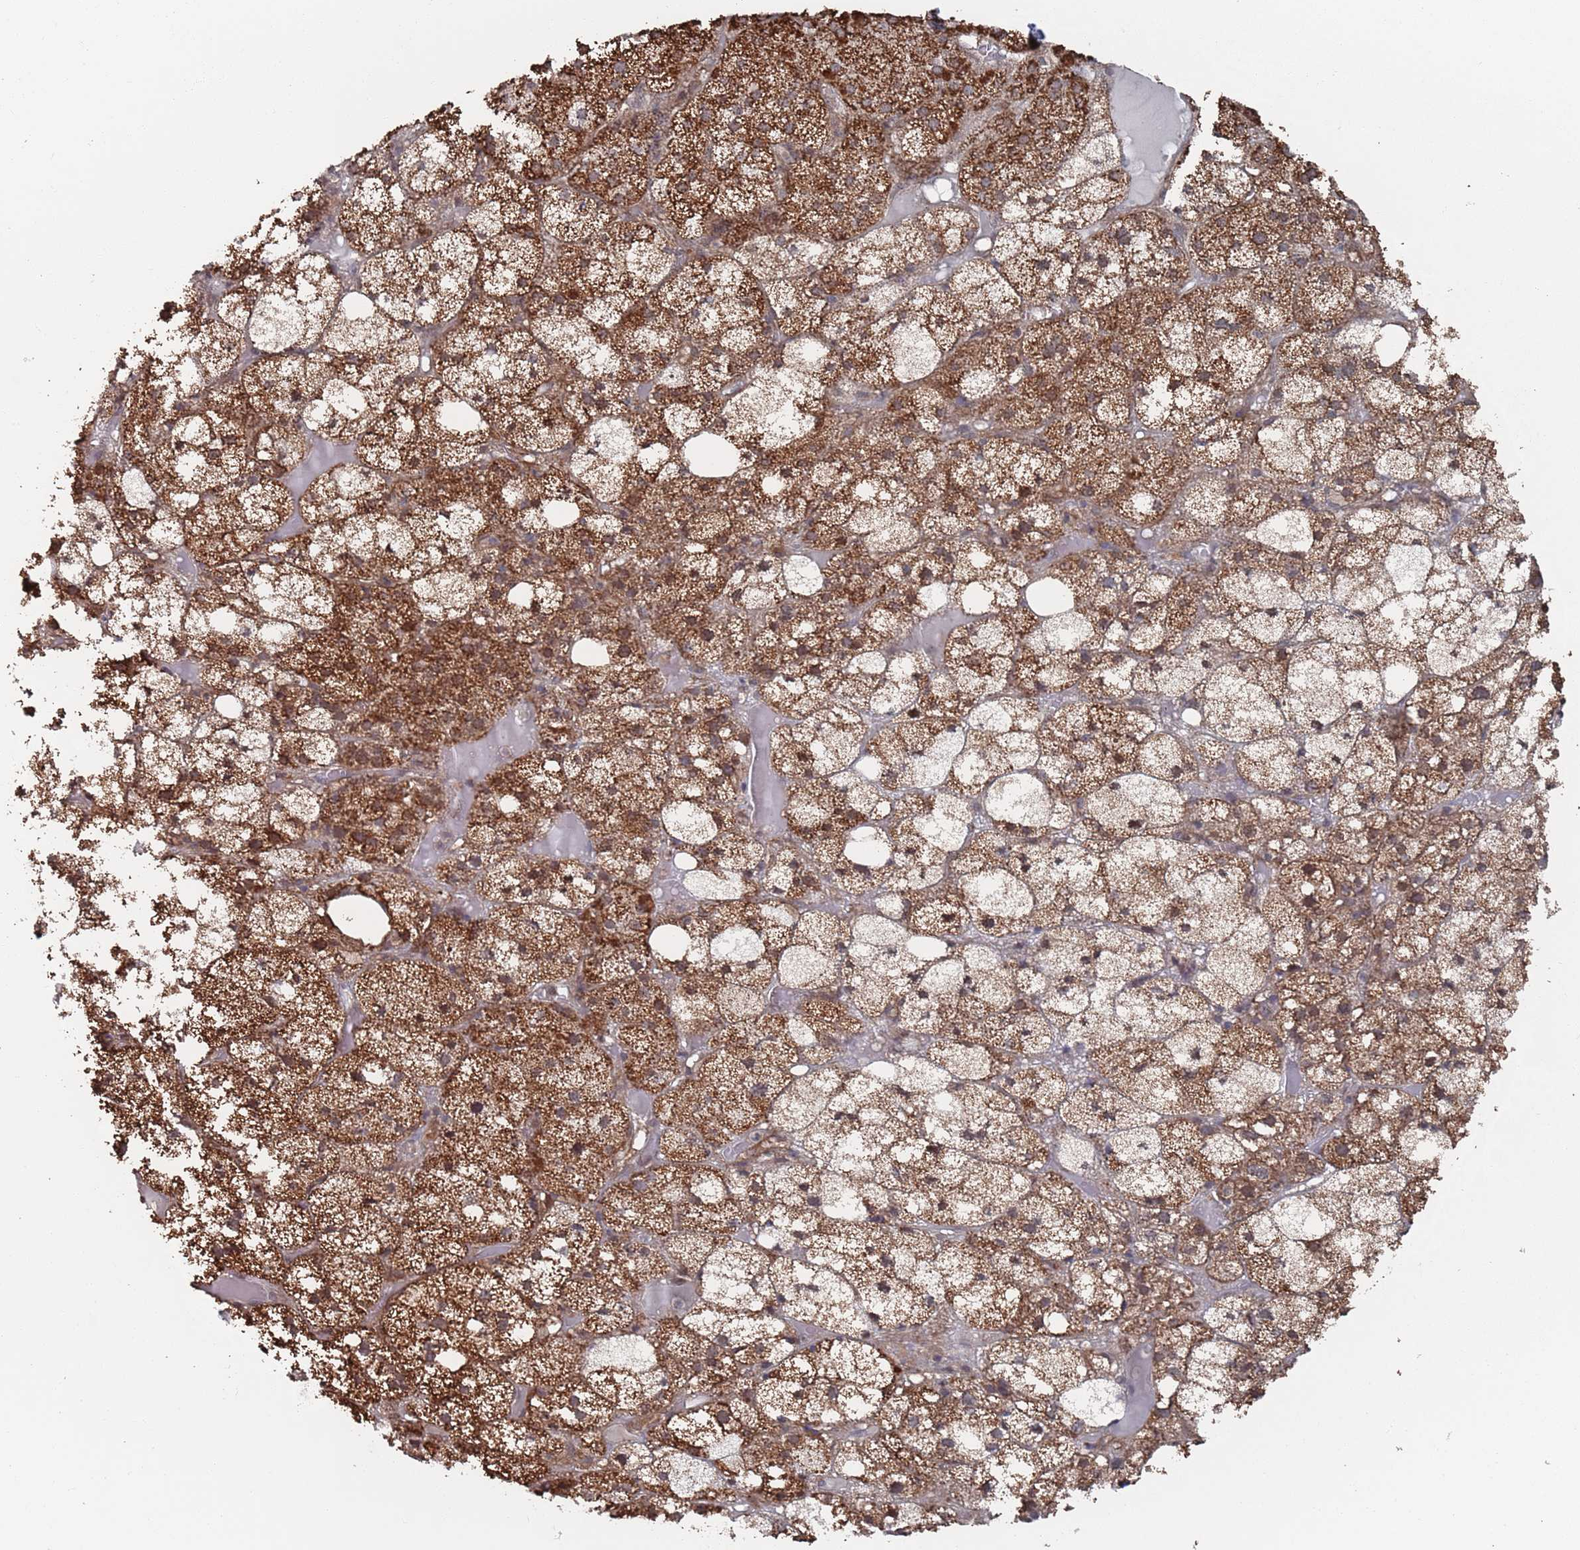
{"staining": {"intensity": "strong", "quantity": ">75%", "location": "cytoplasmic/membranous"}, "tissue": "adrenal gland", "cell_type": "Glandular cells", "image_type": "normal", "snomed": [{"axis": "morphology", "description": "Normal tissue, NOS"}, {"axis": "topography", "description": "Adrenal gland"}], "caption": "Immunohistochemical staining of benign adrenal gland exhibits strong cytoplasmic/membranous protein expression in approximately >75% of glandular cells.", "gene": "DGKD", "patient": {"sex": "female", "age": 61}}